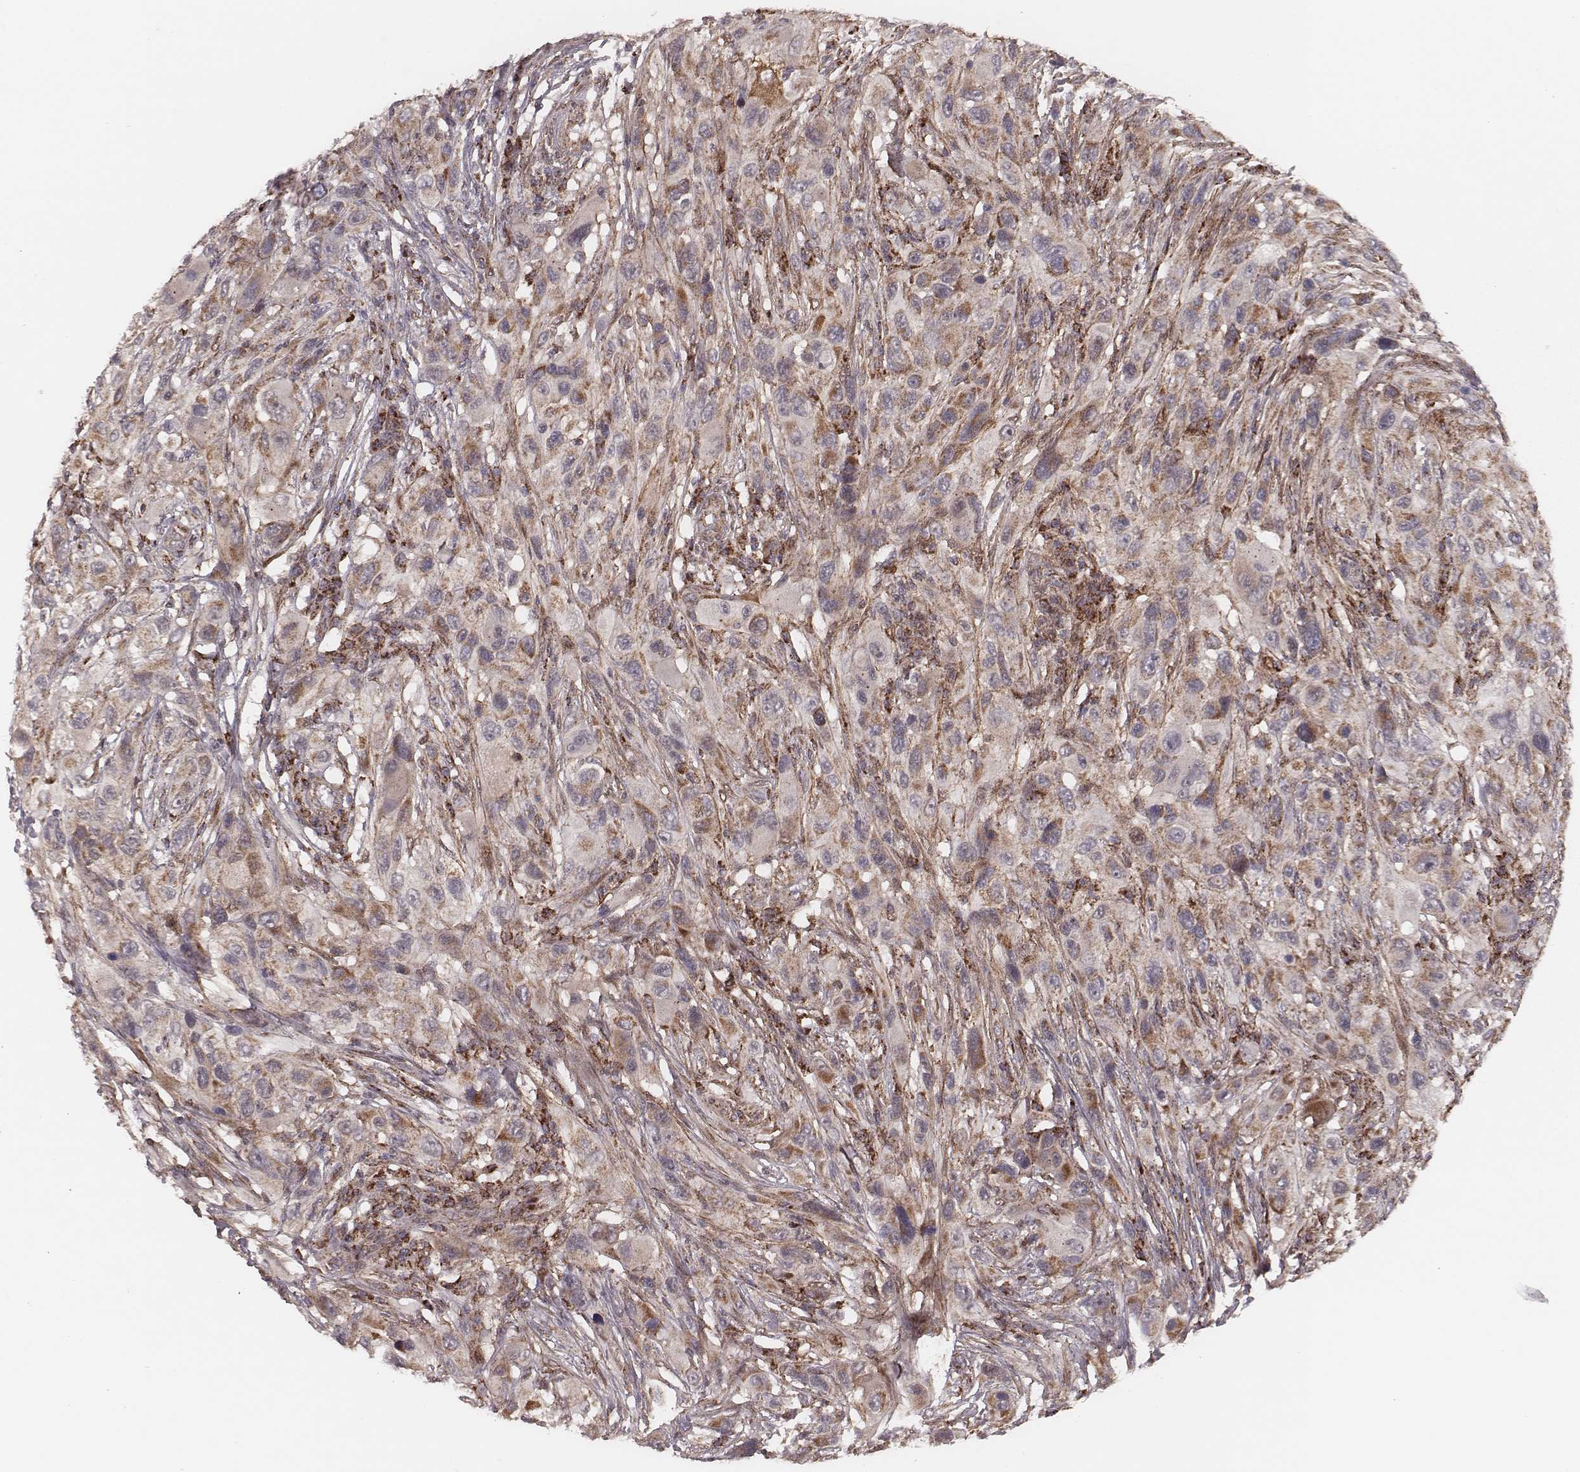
{"staining": {"intensity": "moderate", "quantity": ">75%", "location": "cytoplasmic/membranous"}, "tissue": "melanoma", "cell_type": "Tumor cells", "image_type": "cancer", "snomed": [{"axis": "morphology", "description": "Malignant melanoma, NOS"}, {"axis": "topography", "description": "Skin"}], "caption": "Malignant melanoma stained for a protein (brown) reveals moderate cytoplasmic/membranous positive staining in approximately >75% of tumor cells.", "gene": "NDUFA7", "patient": {"sex": "male", "age": 53}}